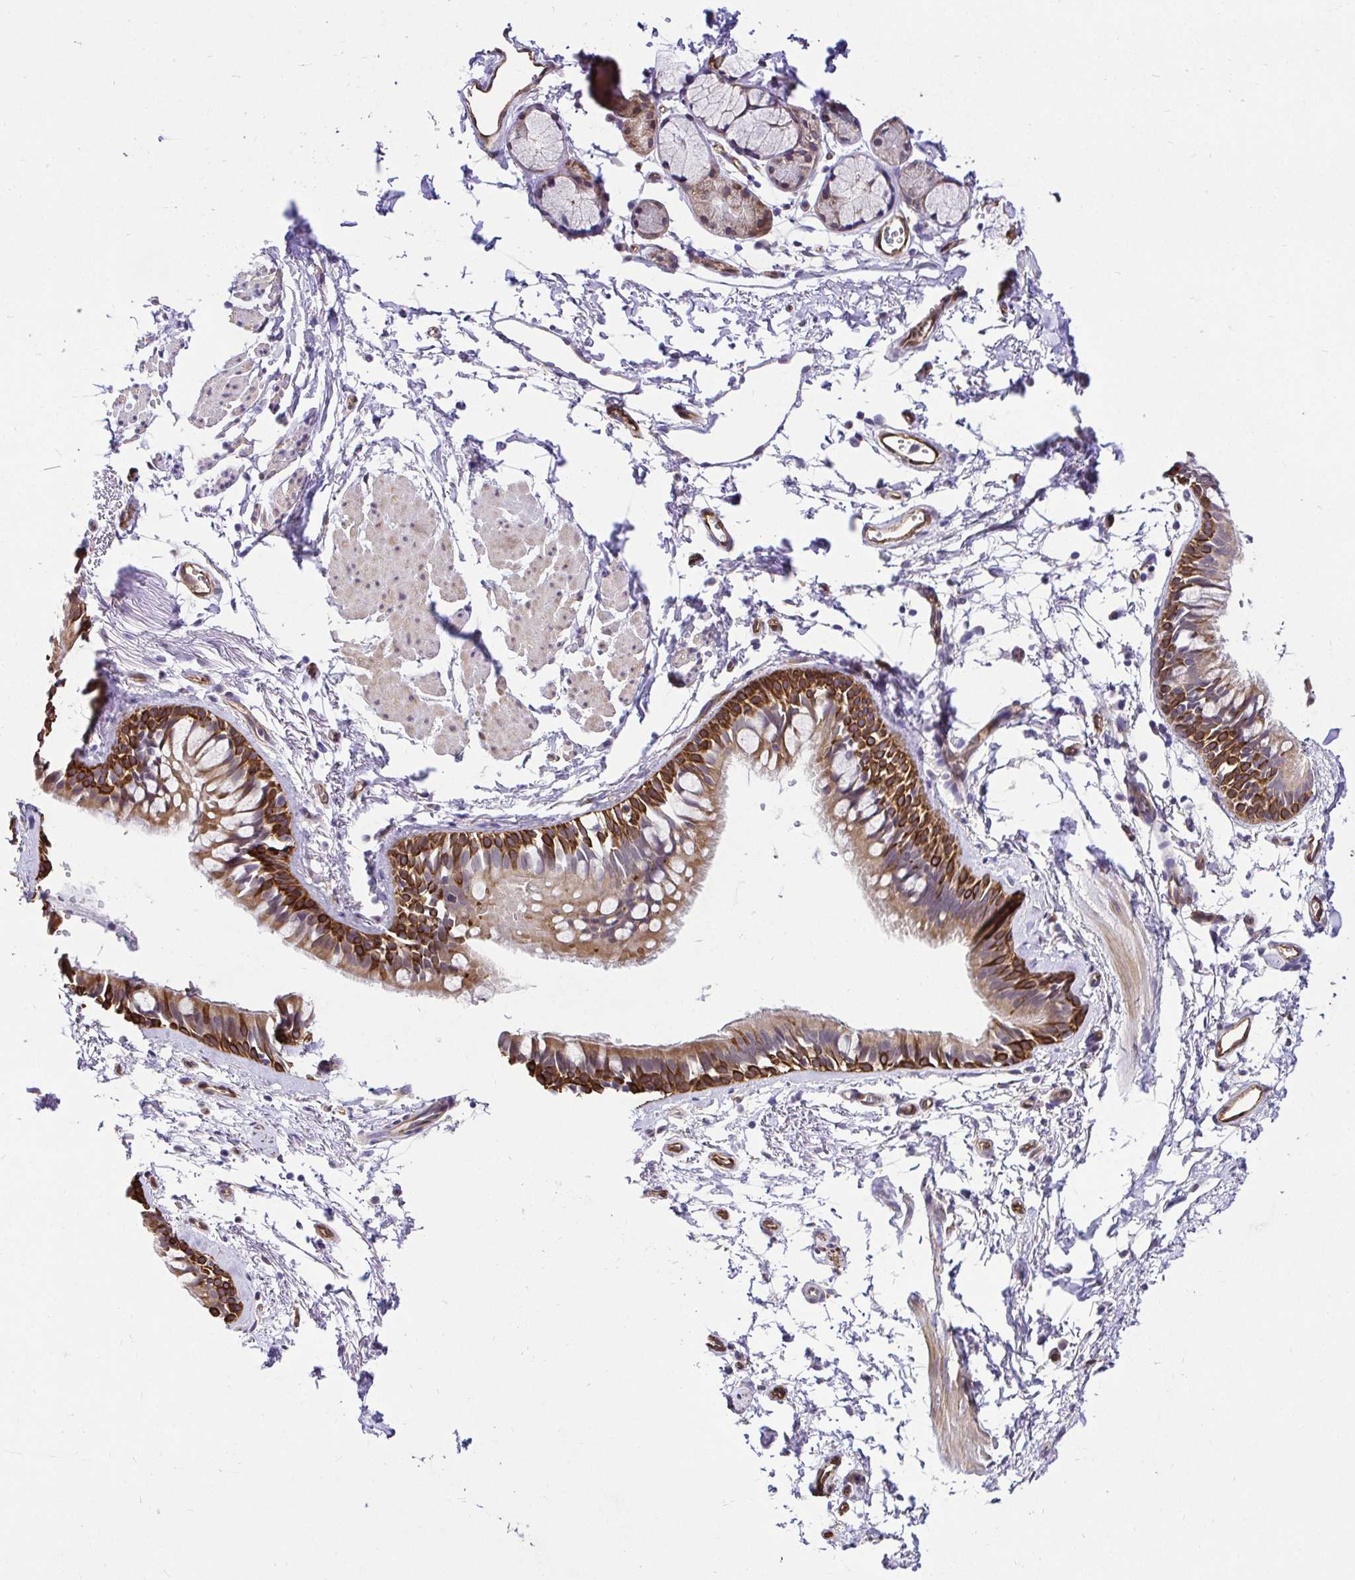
{"staining": {"intensity": "strong", "quantity": "25%-75%", "location": "cytoplasmic/membranous"}, "tissue": "bronchus", "cell_type": "Respiratory epithelial cells", "image_type": "normal", "snomed": [{"axis": "morphology", "description": "Normal tissue, NOS"}, {"axis": "topography", "description": "Cartilage tissue"}, {"axis": "topography", "description": "Bronchus"}, {"axis": "topography", "description": "Peripheral nerve tissue"}], "caption": "Immunohistochemistry photomicrograph of benign bronchus: bronchus stained using immunohistochemistry shows high levels of strong protein expression localized specifically in the cytoplasmic/membranous of respiratory epithelial cells, appearing as a cytoplasmic/membranous brown color.", "gene": "CCDC122", "patient": {"sex": "female", "age": 59}}